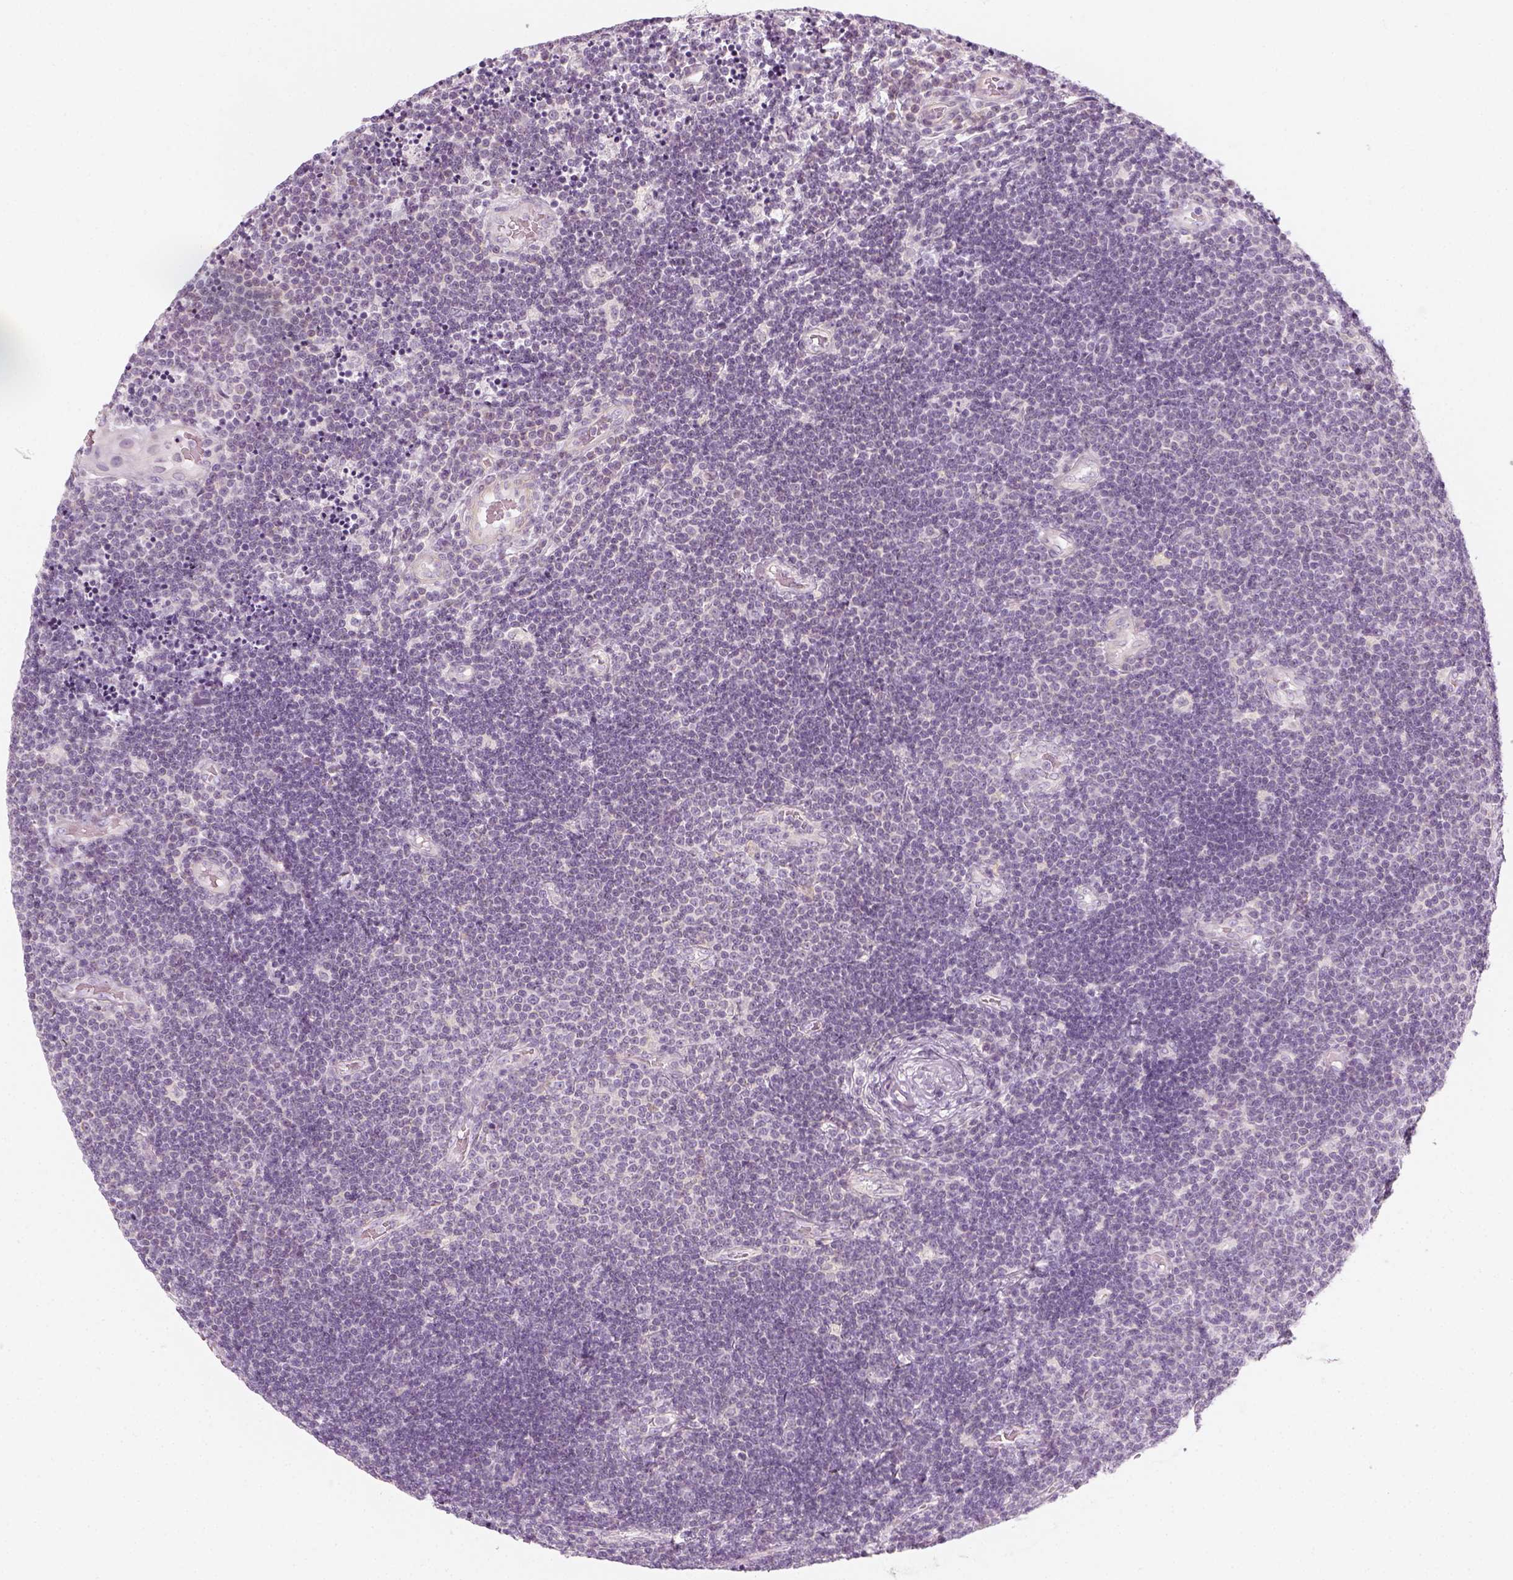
{"staining": {"intensity": "negative", "quantity": "none", "location": "none"}, "tissue": "lymphoma", "cell_type": "Tumor cells", "image_type": "cancer", "snomed": [{"axis": "morphology", "description": "Malignant lymphoma, non-Hodgkin's type, Low grade"}, {"axis": "topography", "description": "Brain"}], "caption": "Immunohistochemistry (IHC) micrograph of human lymphoma stained for a protein (brown), which exhibits no expression in tumor cells. (DAB (3,3'-diaminobenzidine) immunohistochemistry (IHC) visualized using brightfield microscopy, high magnification).", "gene": "PRAME", "patient": {"sex": "female", "age": 66}}